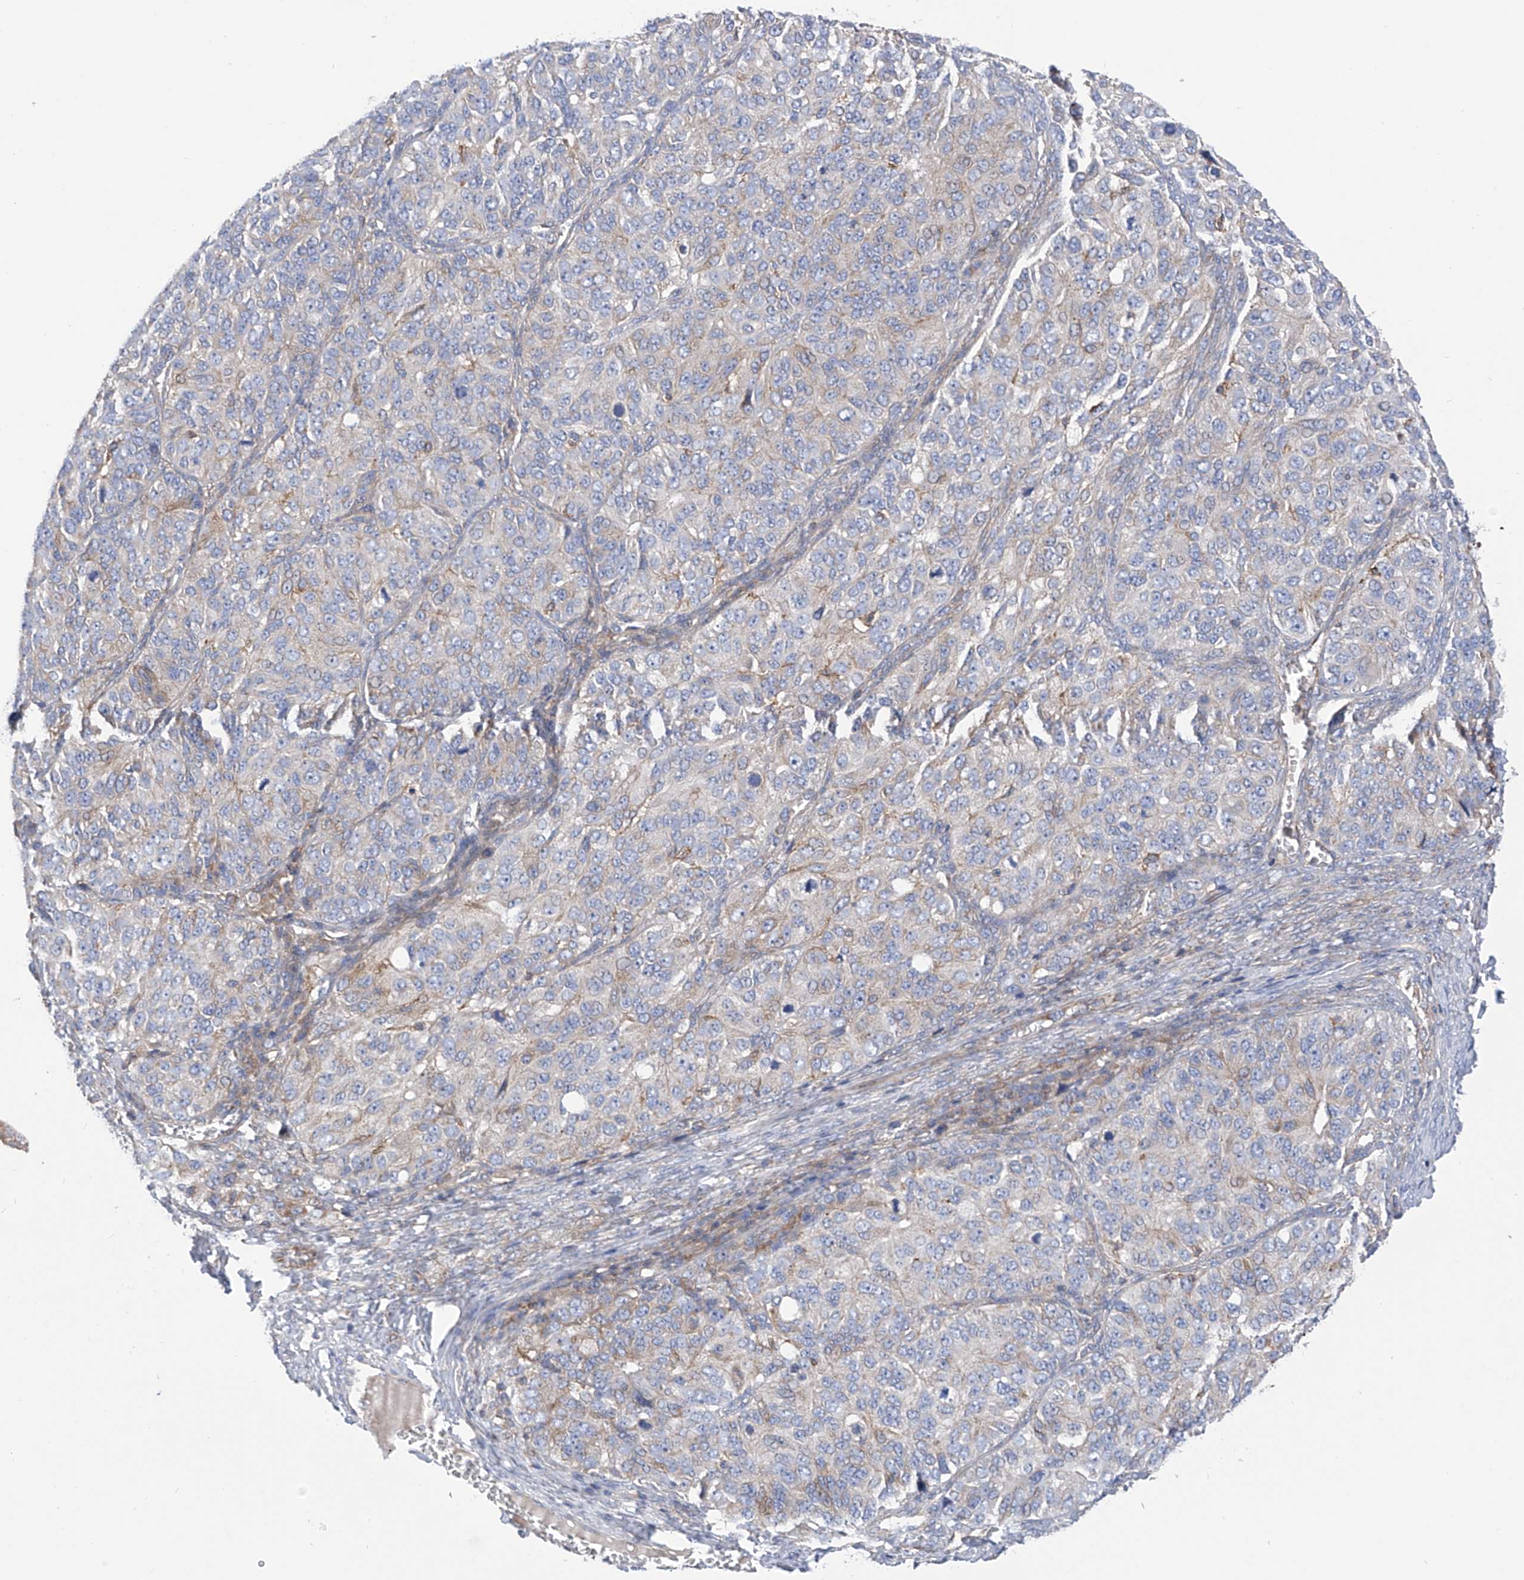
{"staining": {"intensity": "weak", "quantity": "25%-75%", "location": "cytoplasmic/membranous"}, "tissue": "ovarian cancer", "cell_type": "Tumor cells", "image_type": "cancer", "snomed": [{"axis": "morphology", "description": "Carcinoma, endometroid"}, {"axis": "topography", "description": "Ovary"}], "caption": "Human ovarian endometroid carcinoma stained for a protein (brown) demonstrates weak cytoplasmic/membranous positive staining in approximately 25%-75% of tumor cells.", "gene": "P2RX7", "patient": {"sex": "female", "age": 51}}